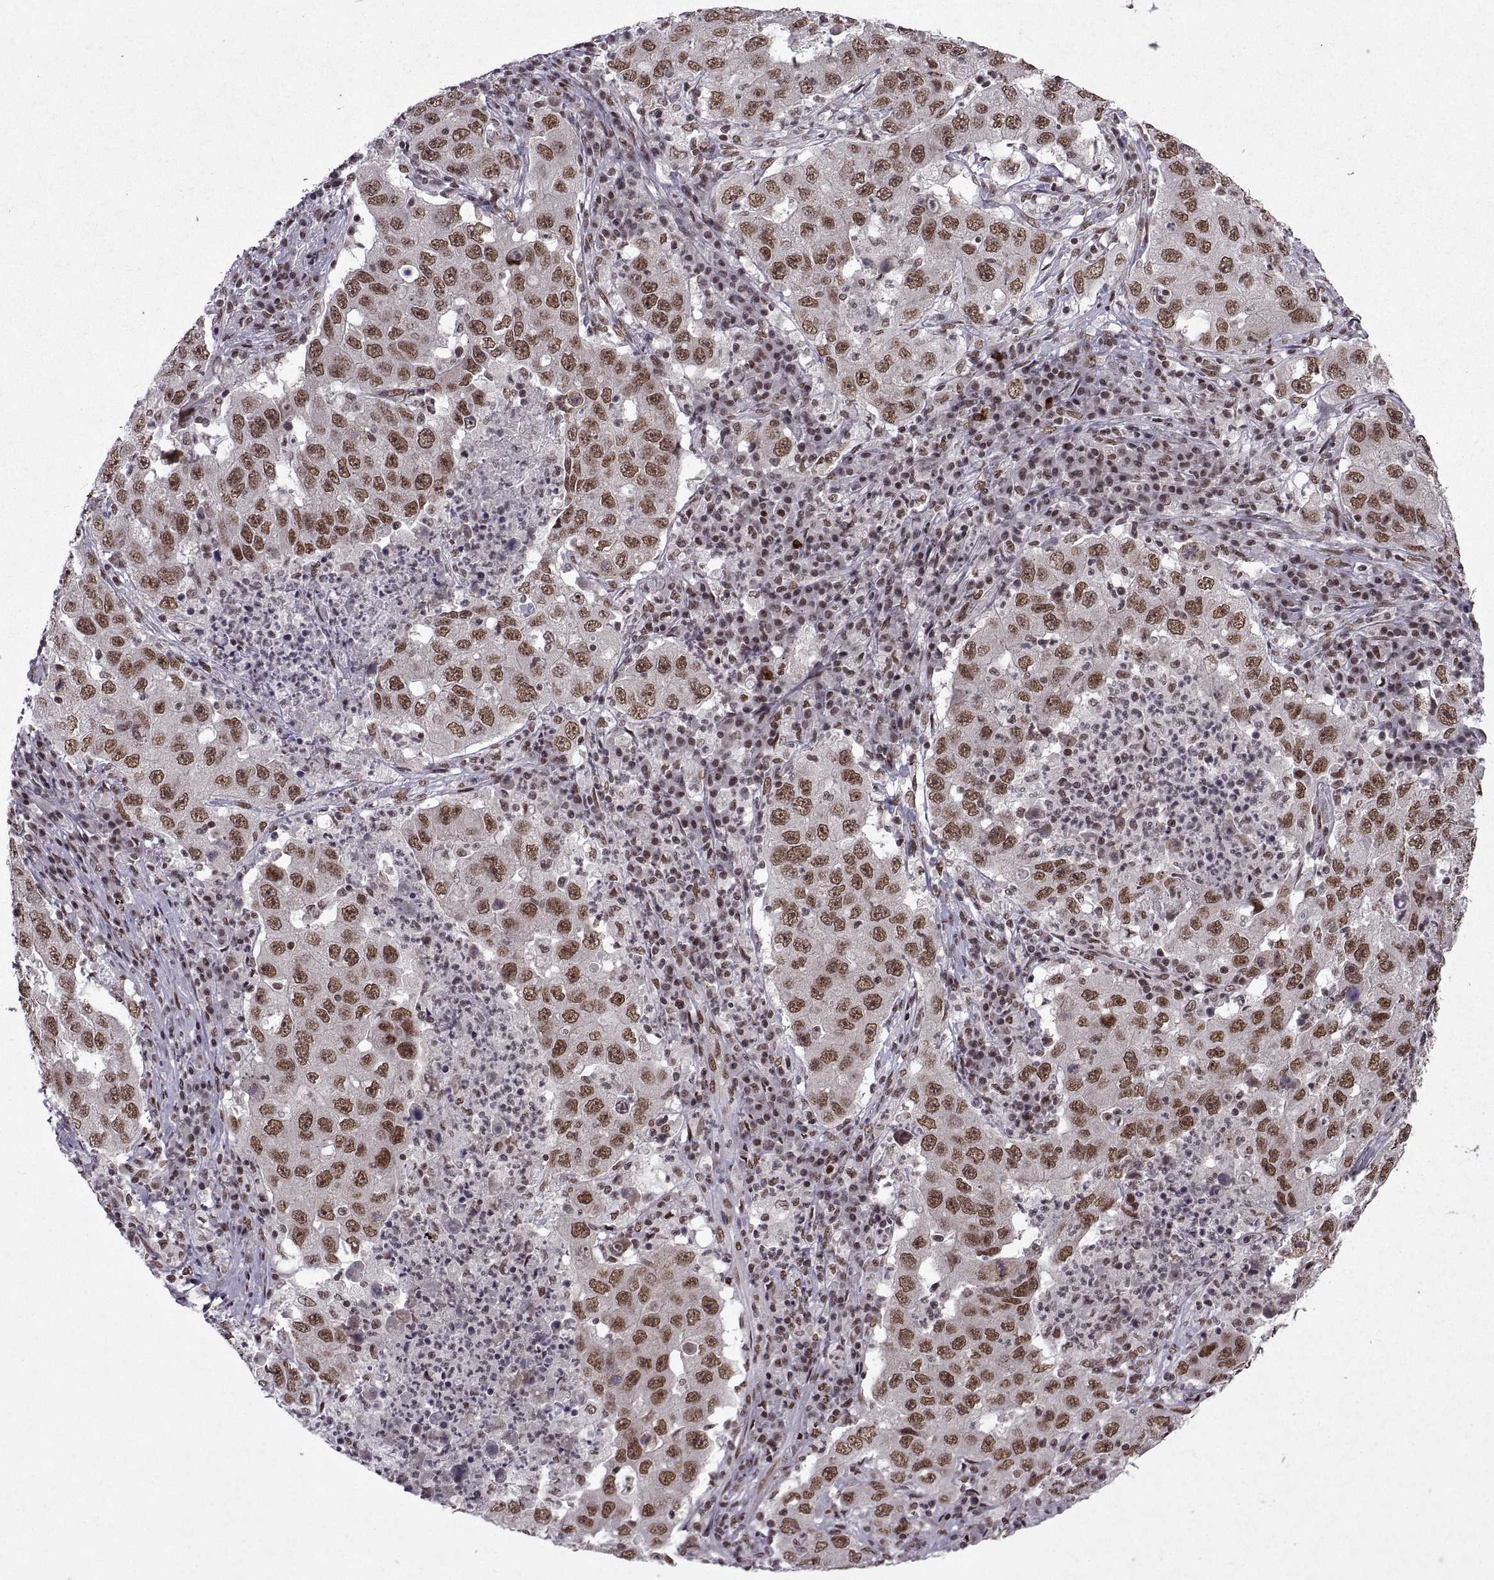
{"staining": {"intensity": "strong", "quantity": ">75%", "location": "nuclear"}, "tissue": "lung cancer", "cell_type": "Tumor cells", "image_type": "cancer", "snomed": [{"axis": "morphology", "description": "Adenocarcinoma, NOS"}, {"axis": "topography", "description": "Lung"}], "caption": "Protein analysis of lung cancer (adenocarcinoma) tissue demonstrates strong nuclear expression in approximately >75% of tumor cells. (DAB IHC with brightfield microscopy, high magnification).", "gene": "MT1E", "patient": {"sex": "male", "age": 73}}